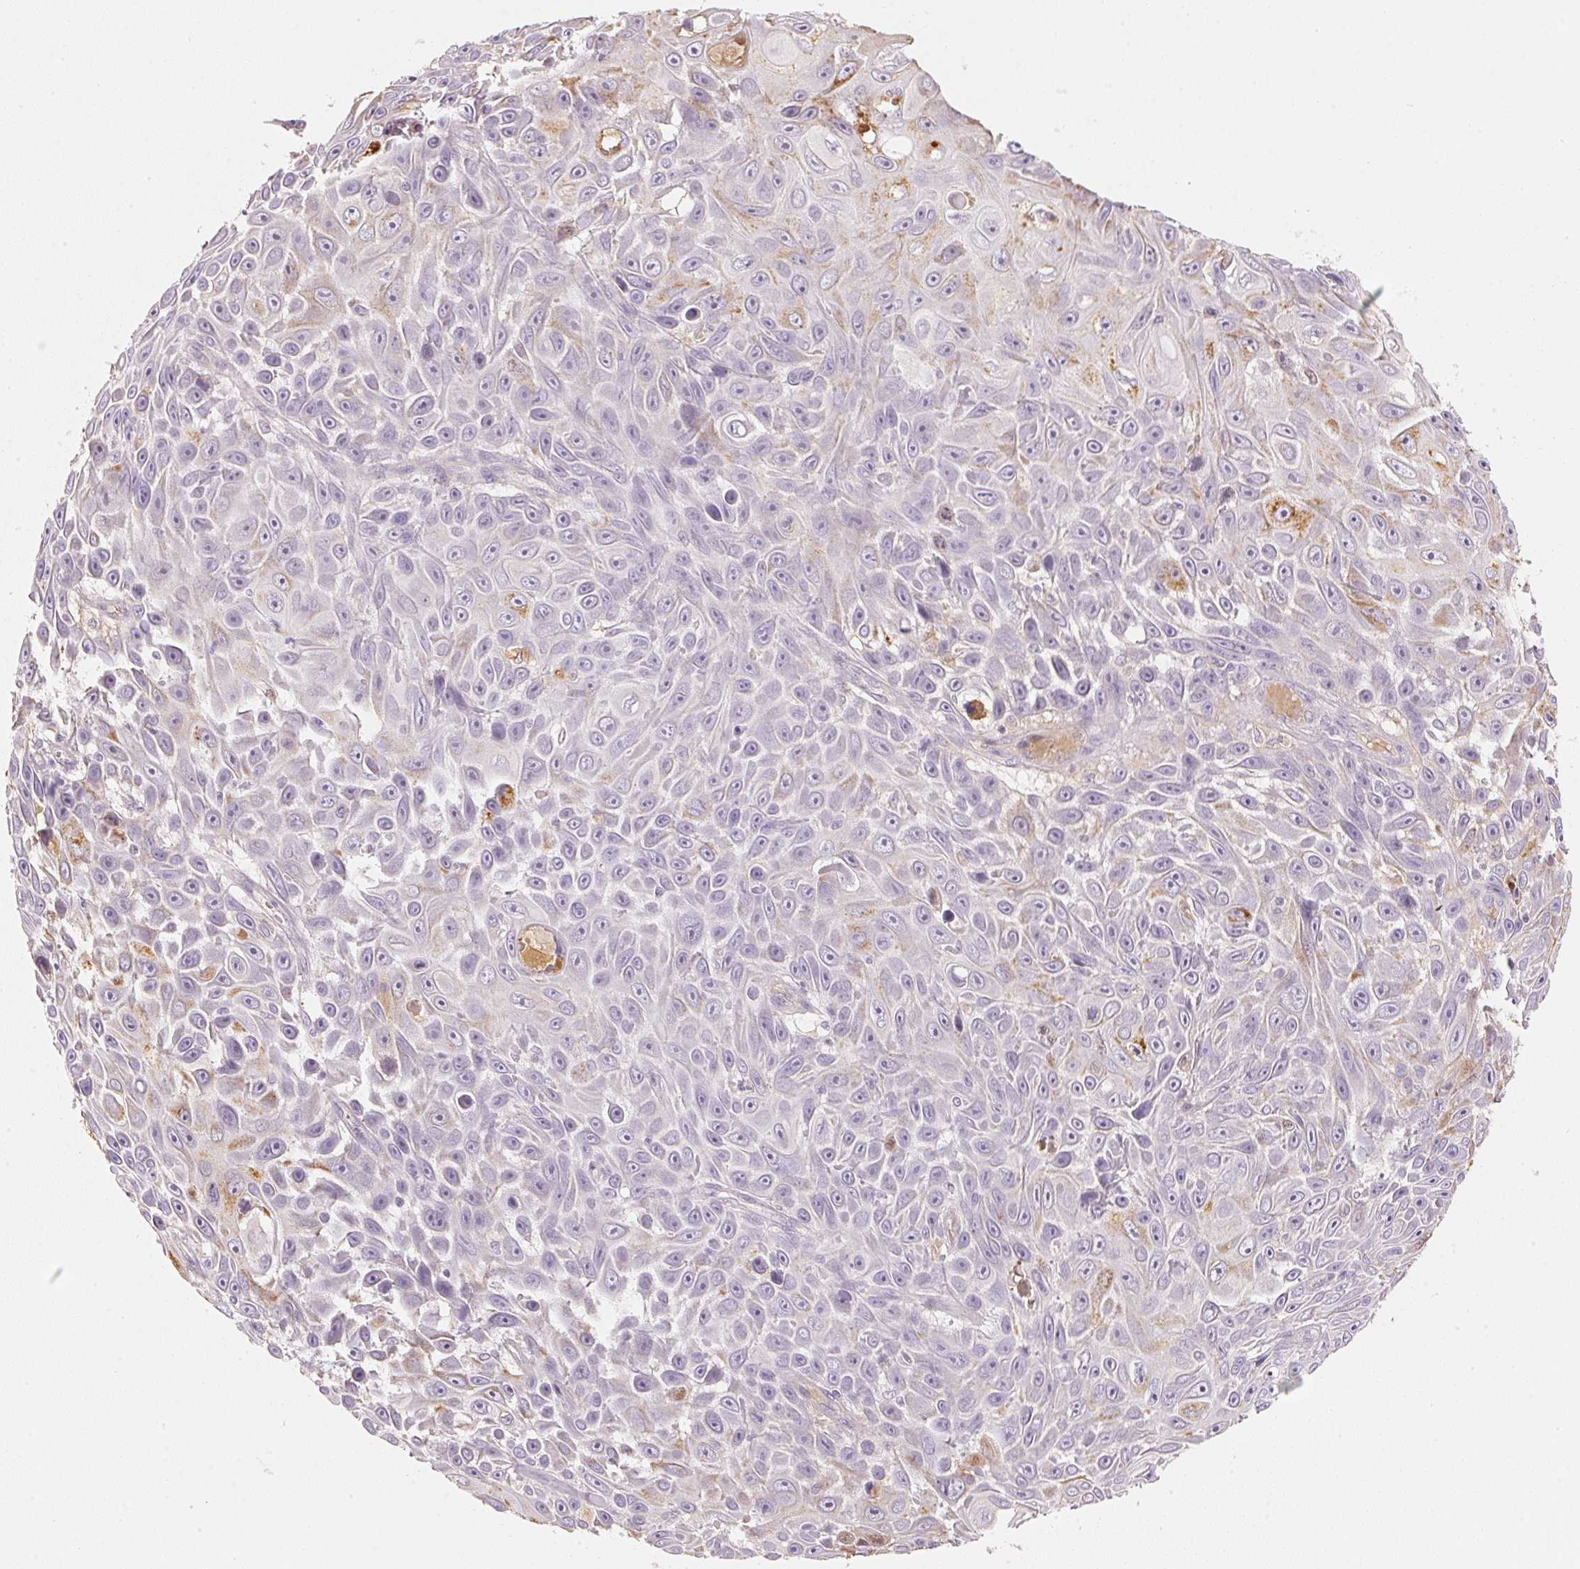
{"staining": {"intensity": "weak", "quantity": "<25%", "location": "cytoplasmic/membranous"}, "tissue": "skin cancer", "cell_type": "Tumor cells", "image_type": "cancer", "snomed": [{"axis": "morphology", "description": "Squamous cell carcinoma, NOS"}, {"axis": "topography", "description": "Skin"}], "caption": "The immunohistochemistry image has no significant staining in tumor cells of skin cancer (squamous cell carcinoma) tissue. (Stains: DAB immunohistochemistry with hematoxylin counter stain, Microscopy: brightfield microscopy at high magnification).", "gene": "RMDN2", "patient": {"sex": "male", "age": 82}}